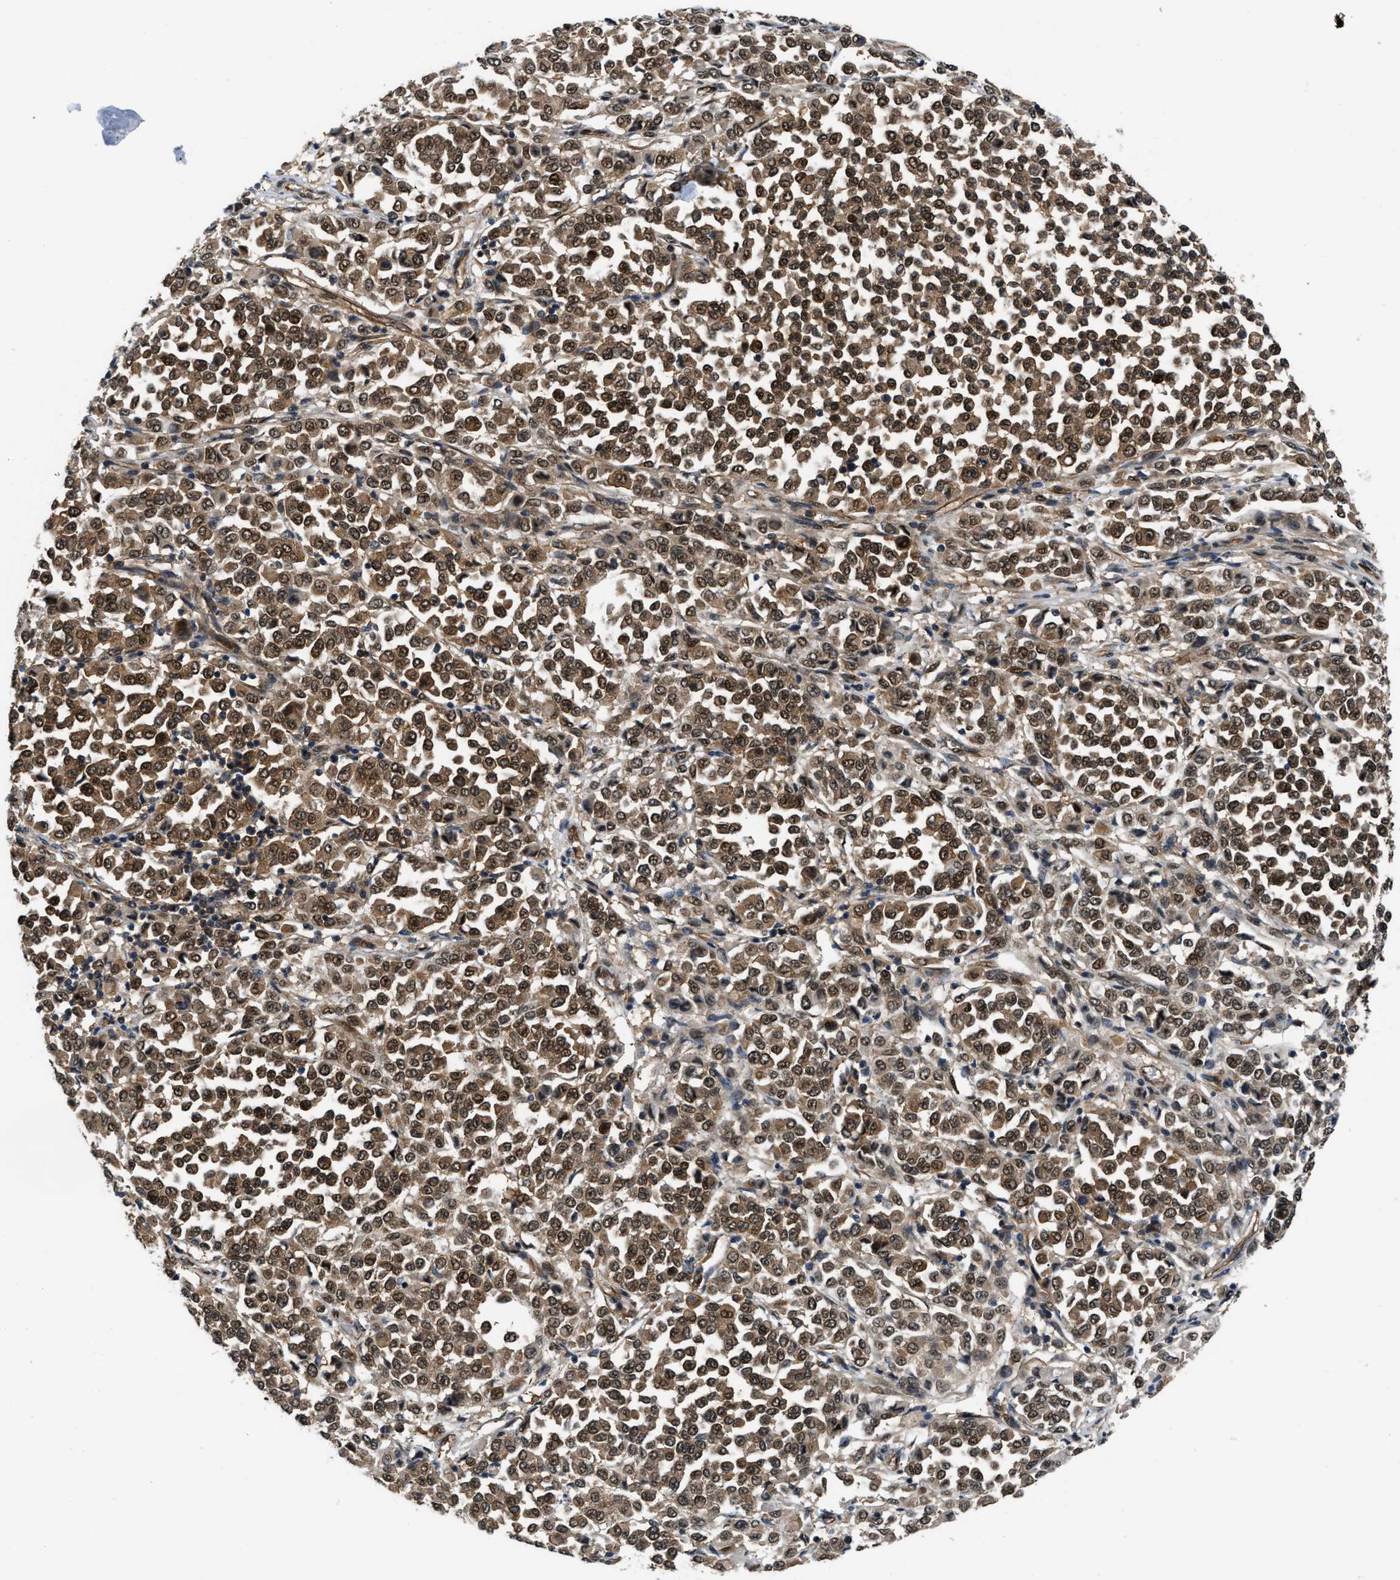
{"staining": {"intensity": "moderate", "quantity": ">75%", "location": "cytoplasmic/membranous,nuclear"}, "tissue": "melanoma", "cell_type": "Tumor cells", "image_type": "cancer", "snomed": [{"axis": "morphology", "description": "Malignant melanoma, Metastatic site"}, {"axis": "topography", "description": "Pancreas"}], "caption": "IHC of human melanoma shows medium levels of moderate cytoplasmic/membranous and nuclear expression in about >75% of tumor cells. (DAB (3,3'-diaminobenzidine) = brown stain, brightfield microscopy at high magnification).", "gene": "COPS2", "patient": {"sex": "female", "age": 30}}